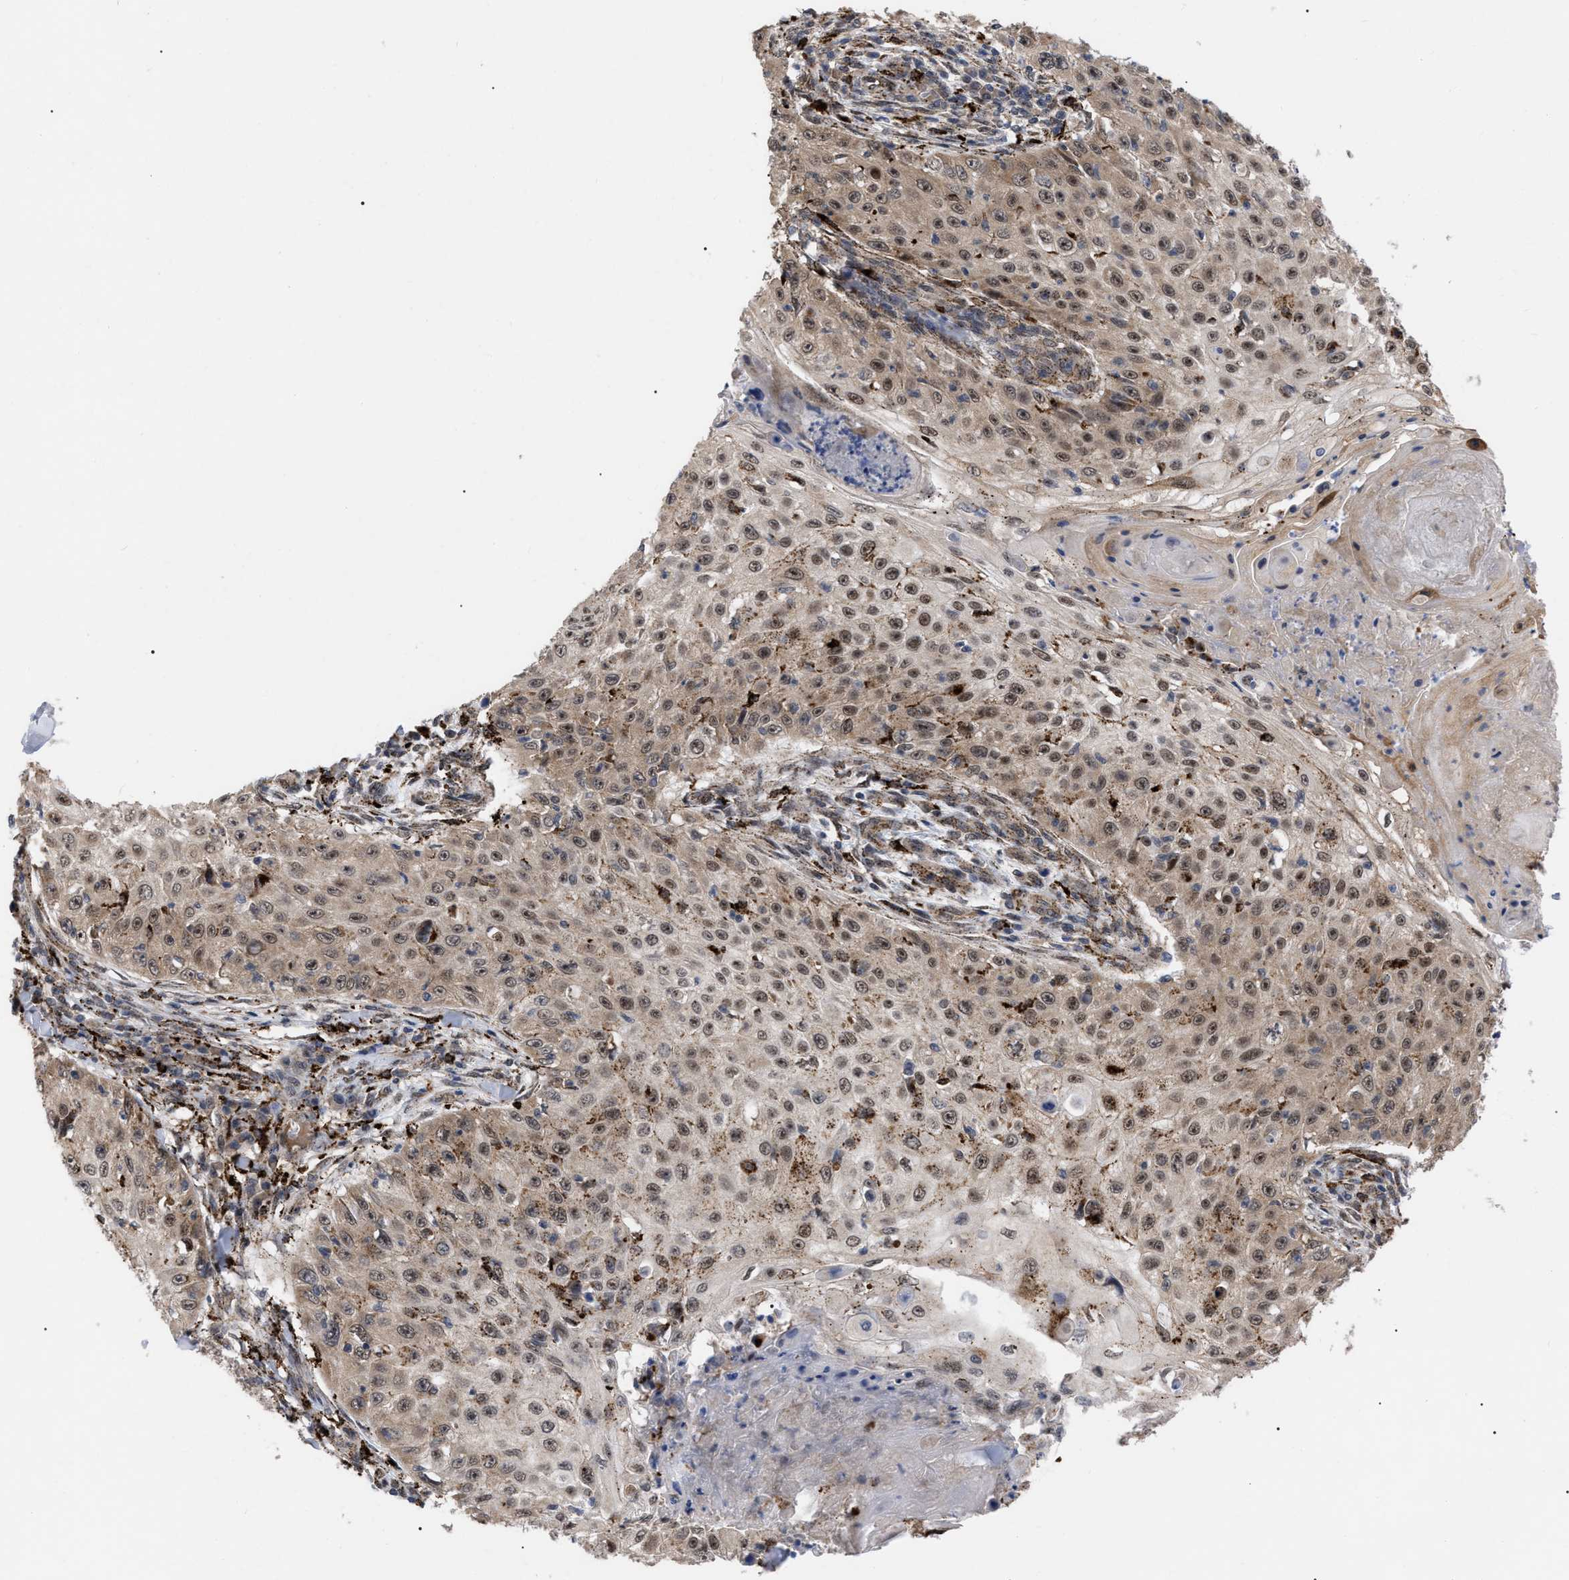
{"staining": {"intensity": "moderate", "quantity": "25%-75%", "location": "nuclear"}, "tissue": "skin cancer", "cell_type": "Tumor cells", "image_type": "cancer", "snomed": [{"axis": "morphology", "description": "Squamous cell carcinoma, NOS"}, {"axis": "topography", "description": "Skin"}], "caption": "Immunohistochemical staining of human skin cancer (squamous cell carcinoma) displays medium levels of moderate nuclear staining in approximately 25%-75% of tumor cells.", "gene": "UPF1", "patient": {"sex": "male", "age": 86}}